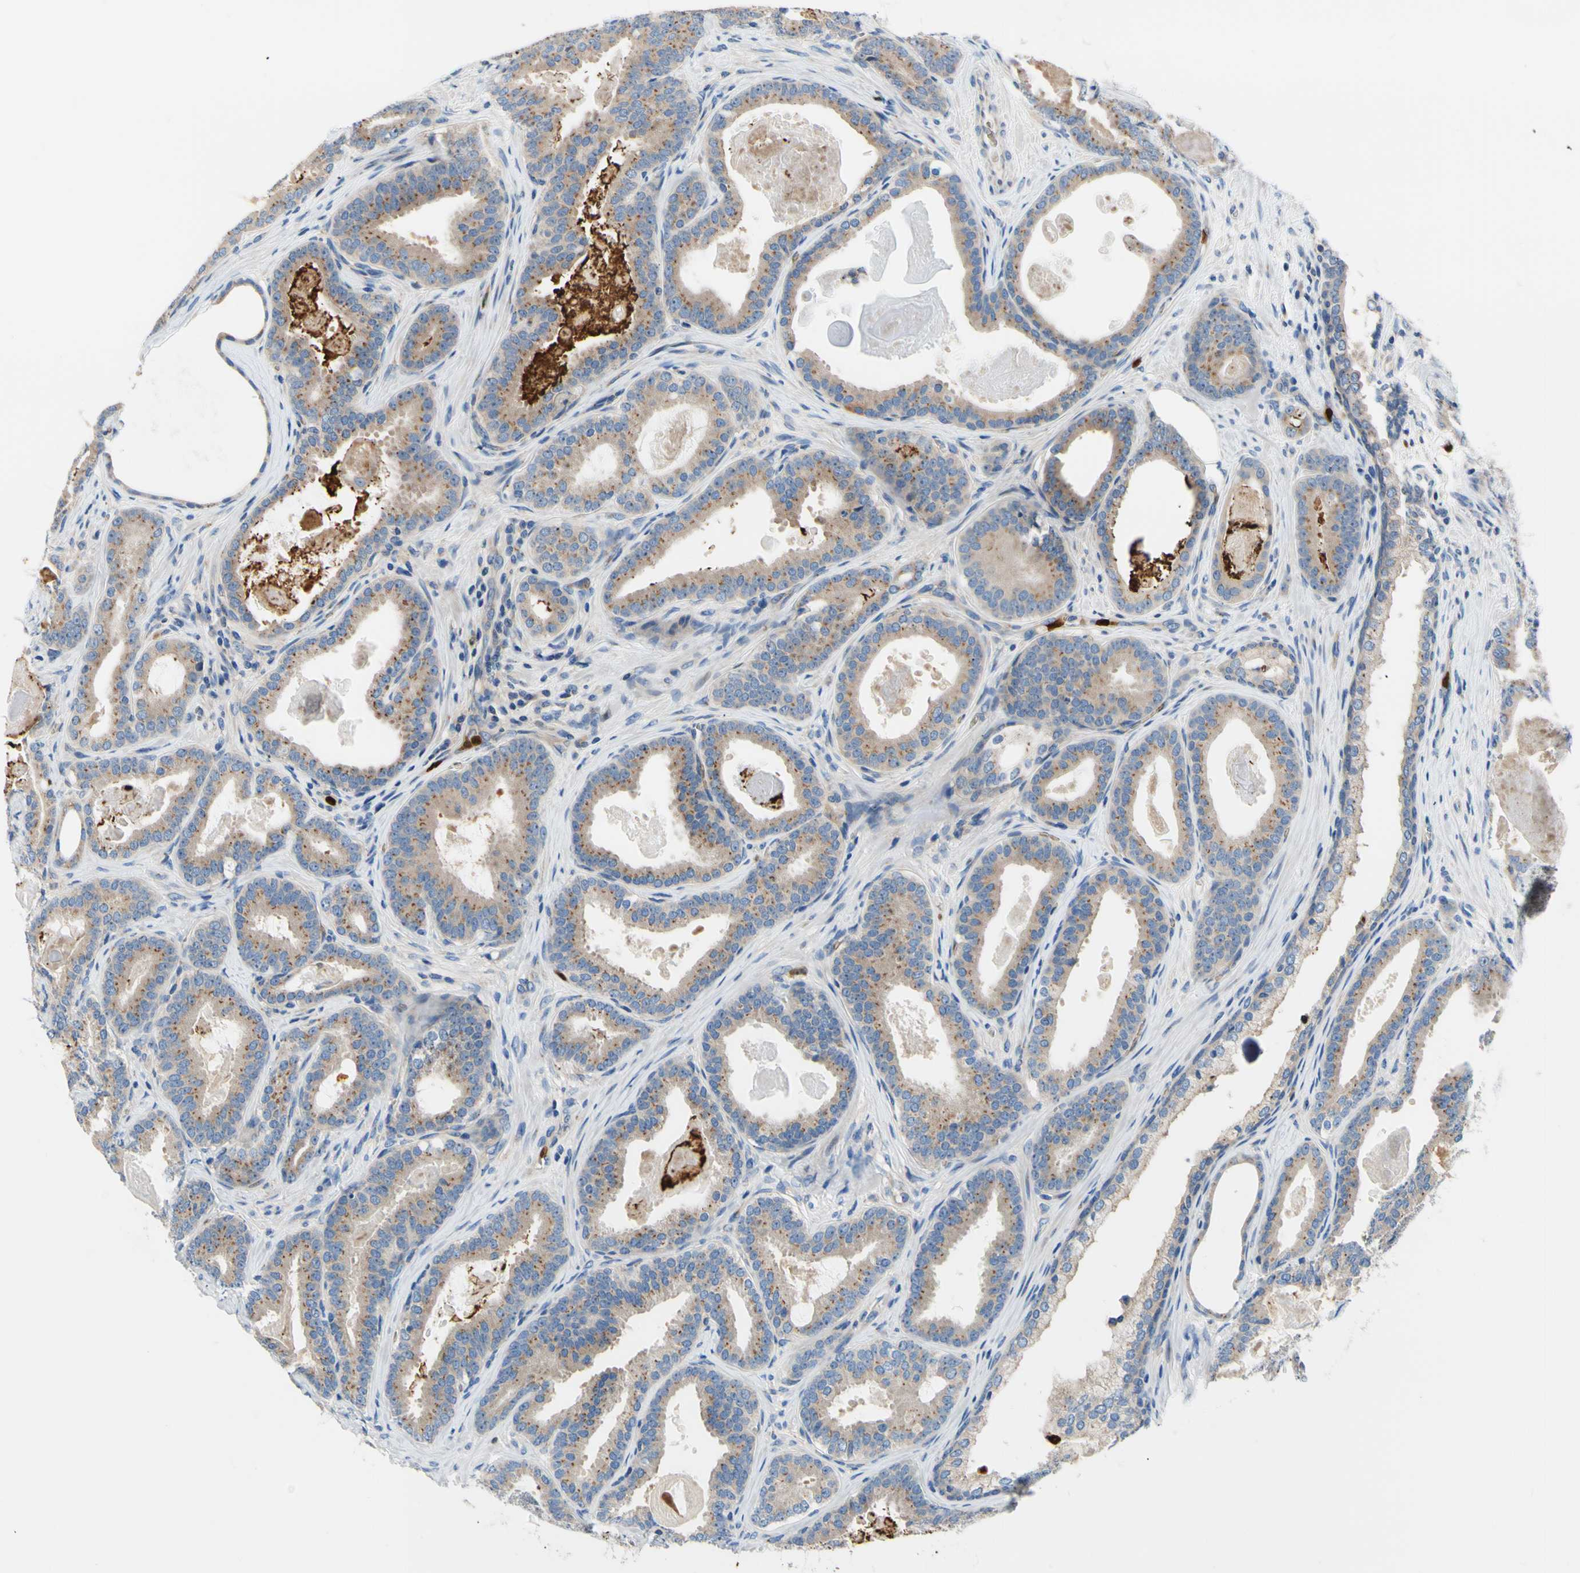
{"staining": {"intensity": "moderate", "quantity": ">75%", "location": "cytoplasmic/membranous"}, "tissue": "prostate cancer", "cell_type": "Tumor cells", "image_type": "cancer", "snomed": [{"axis": "morphology", "description": "Adenocarcinoma, High grade"}, {"axis": "topography", "description": "Prostate"}], "caption": "The micrograph reveals immunohistochemical staining of prostate cancer (high-grade adenocarcinoma). There is moderate cytoplasmic/membranous expression is appreciated in approximately >75% of tumor cells. (Brightfield microscopy of DAB IHC at high magnification).", "gene": "USP9X", "patient": {"sex": "male", "age": 60}}